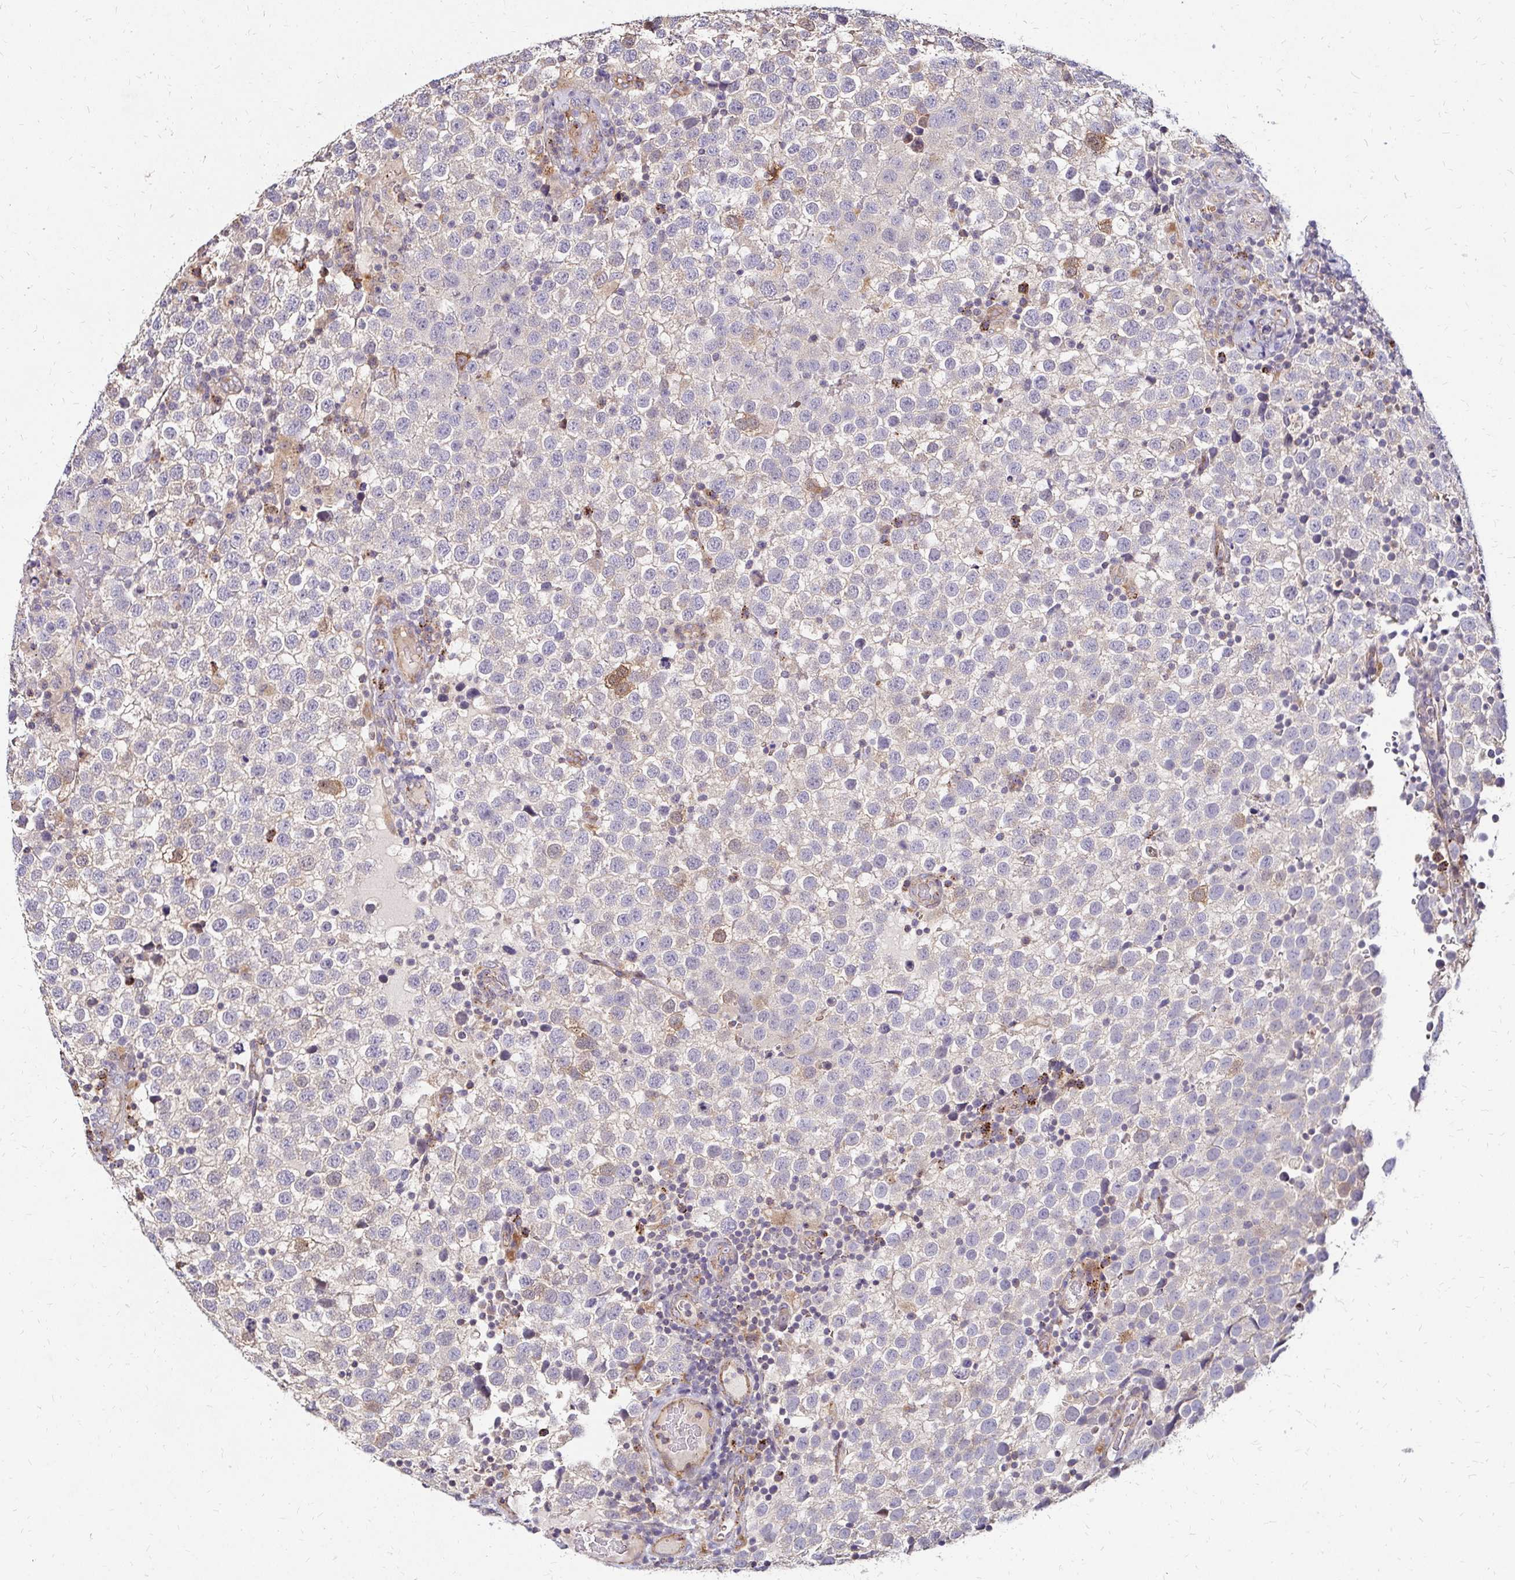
{"staining": {"intensity": "negative", "quantity": "none", "location": "none"}, "tissue": "testis cancer", "cell_type": "Tumor cells", "image_type": "cancer", "snomed": [{"axis": "morphology", "description": "Seminoma, NOS"}, {"axis": "topography", "description": "Testis"}], "caption": "Immunohistochemical staining of testis cancer (seminoma) exhibits no significant expression in tumor cells.", "gene": "IDUA", "patient": {"sex": "male", "age": 34}}